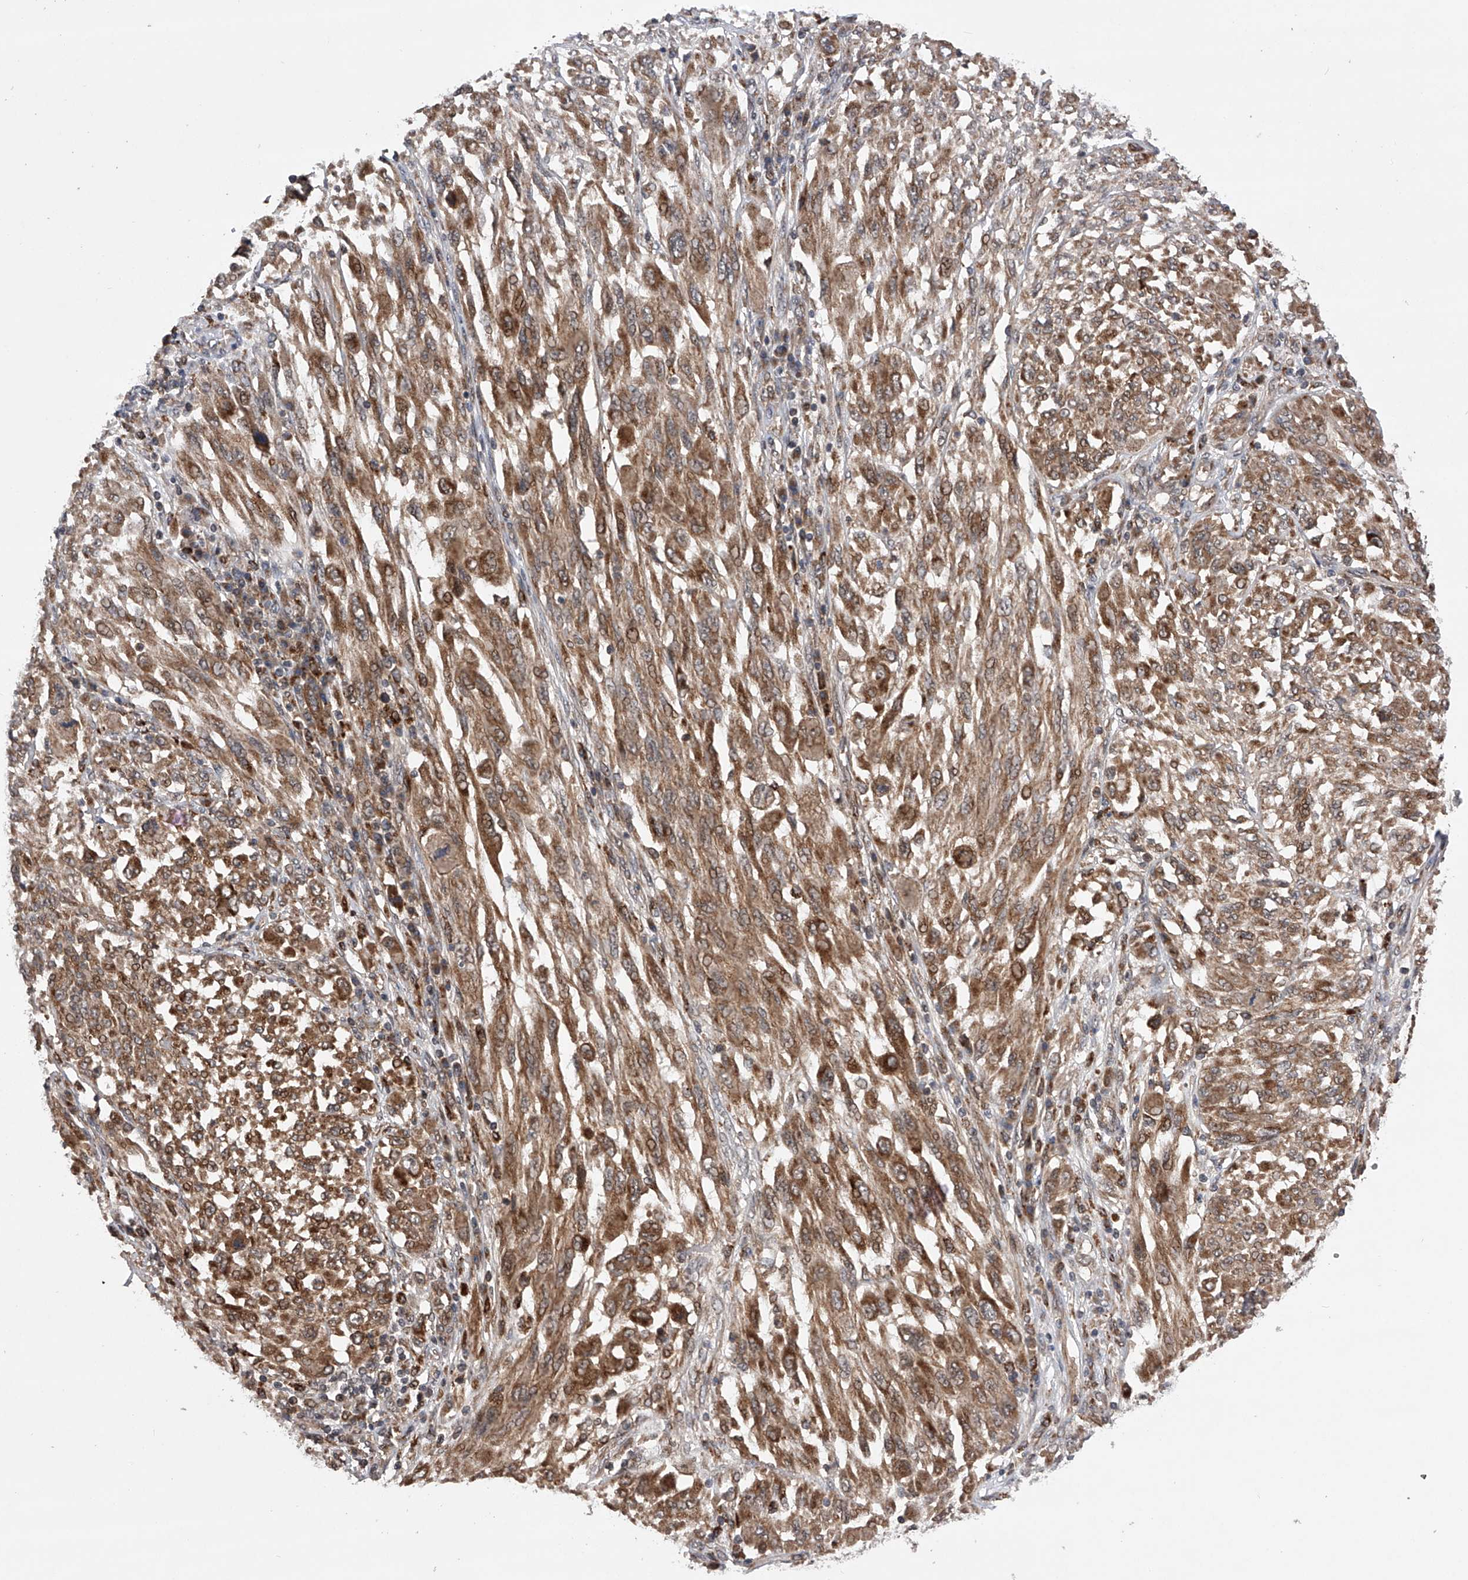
{"staining": {"intensity": "moderate", "quantity": ">75%", "location": "cytoplasmic/membranous"}, "tissue": "melanoma", "cell_type": "Tumor cells", "image_type": "cancer", "snomed": [{"axis": "morphology", "description": "Malignant melanoma, NOS"}, {"axis": "topography", "description": "Skin"}], "caption": "Human melanoma stained with a protein marker exhibits moderate staining in tumor cells.", "gene": "MAP3K11", "patient": {"sex": "female", "age": 91}}